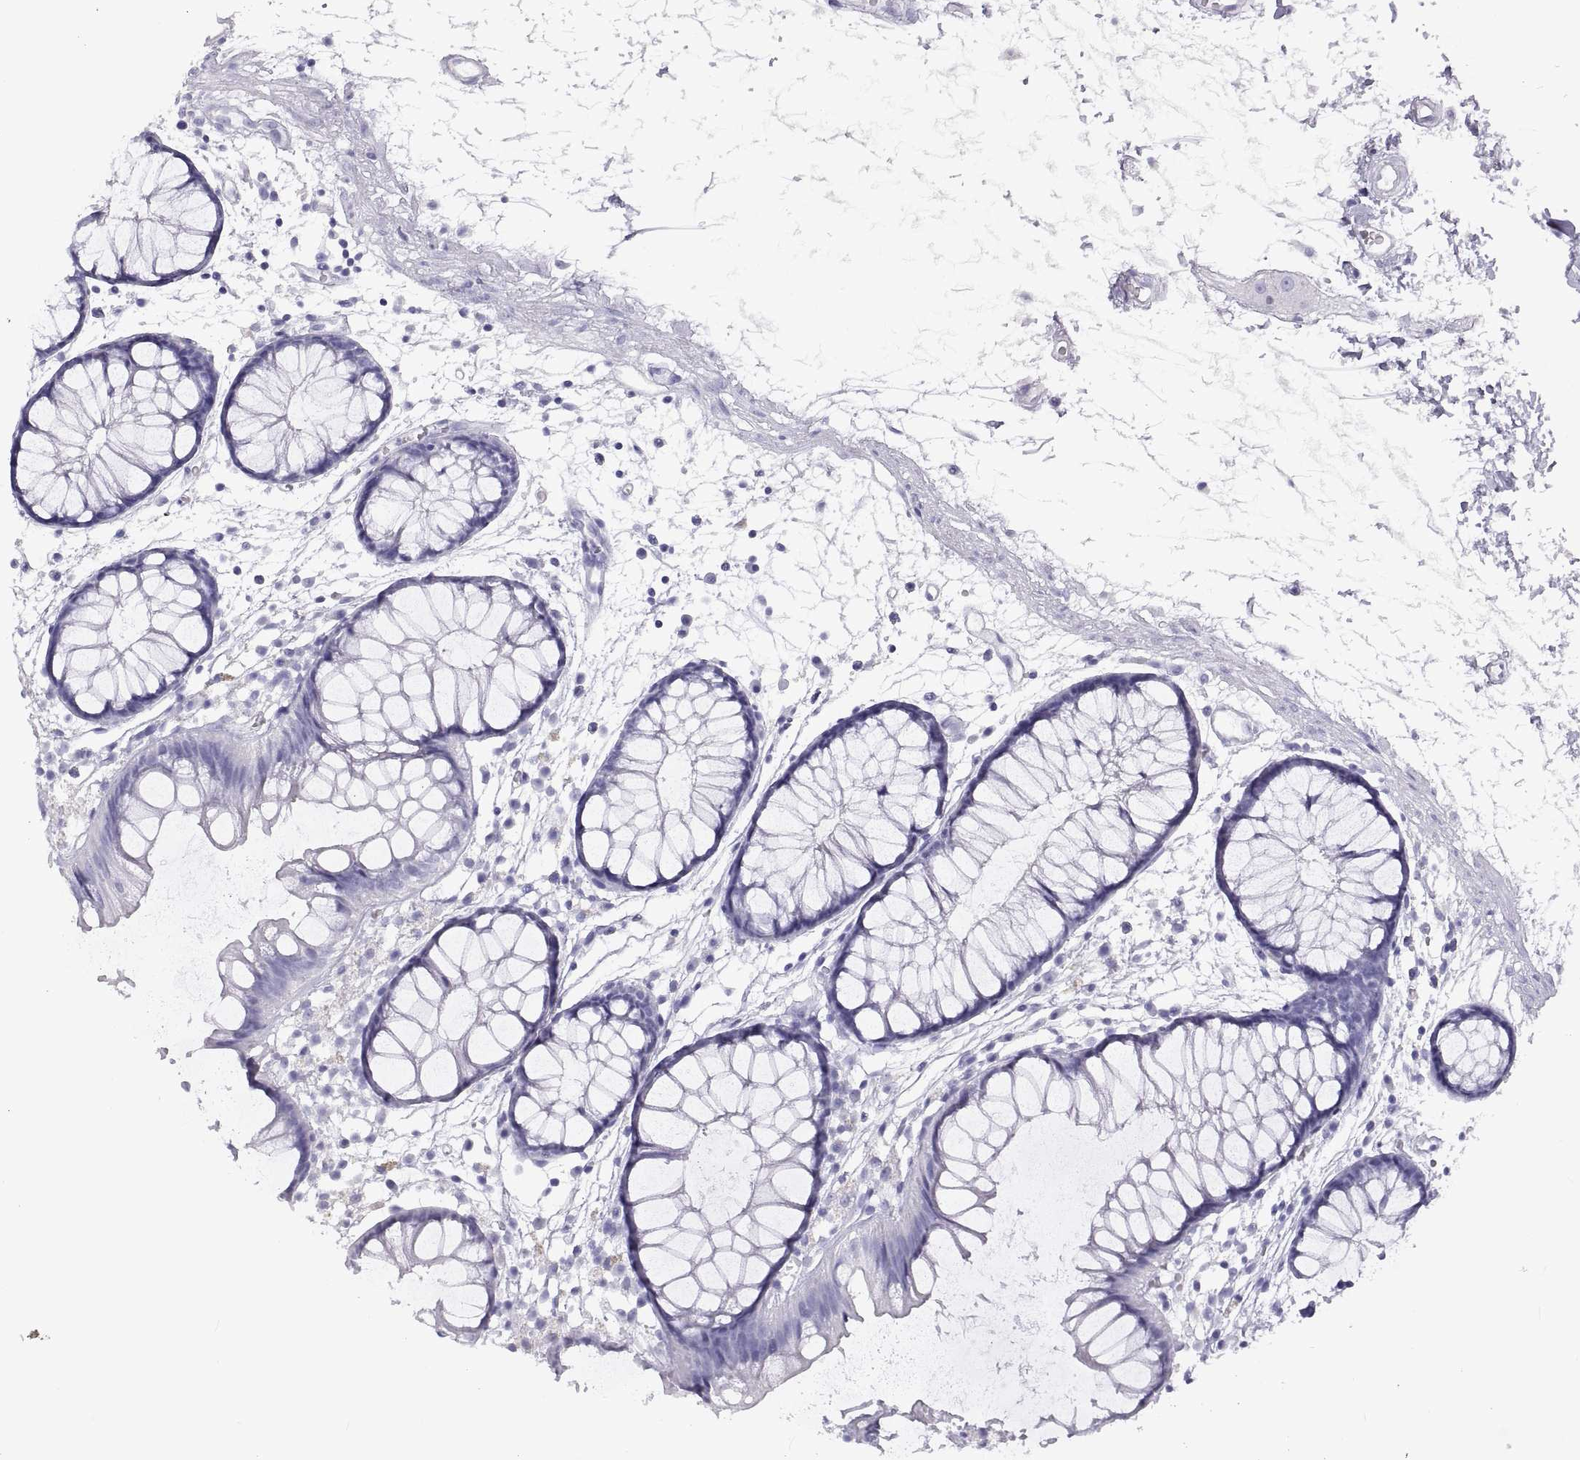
{"staining": {"intensity": "negative", "quantity": "none", "location": "none"}, "tissue": "colon", "cell_type": "Endothelial cells", "image_type": "normal", "snomed": [{"axis": "morphology", "description": "Normal tissue, NOS"}, {"axis": "morphology", "description": "Adenocarcinoma, NOS"}, {"axis": "topography", "description": "Colon"}], "caption": "A photomicrograph of colon stained for a protein demonstrates no brown staining in endothelial cells. (DAB (3,3'-diaminobenzidine) IHC visualized using brightfield microscopy, high magnification).", "gene": "RLBP1", "patient": {"sex": "male", "age": 65}}